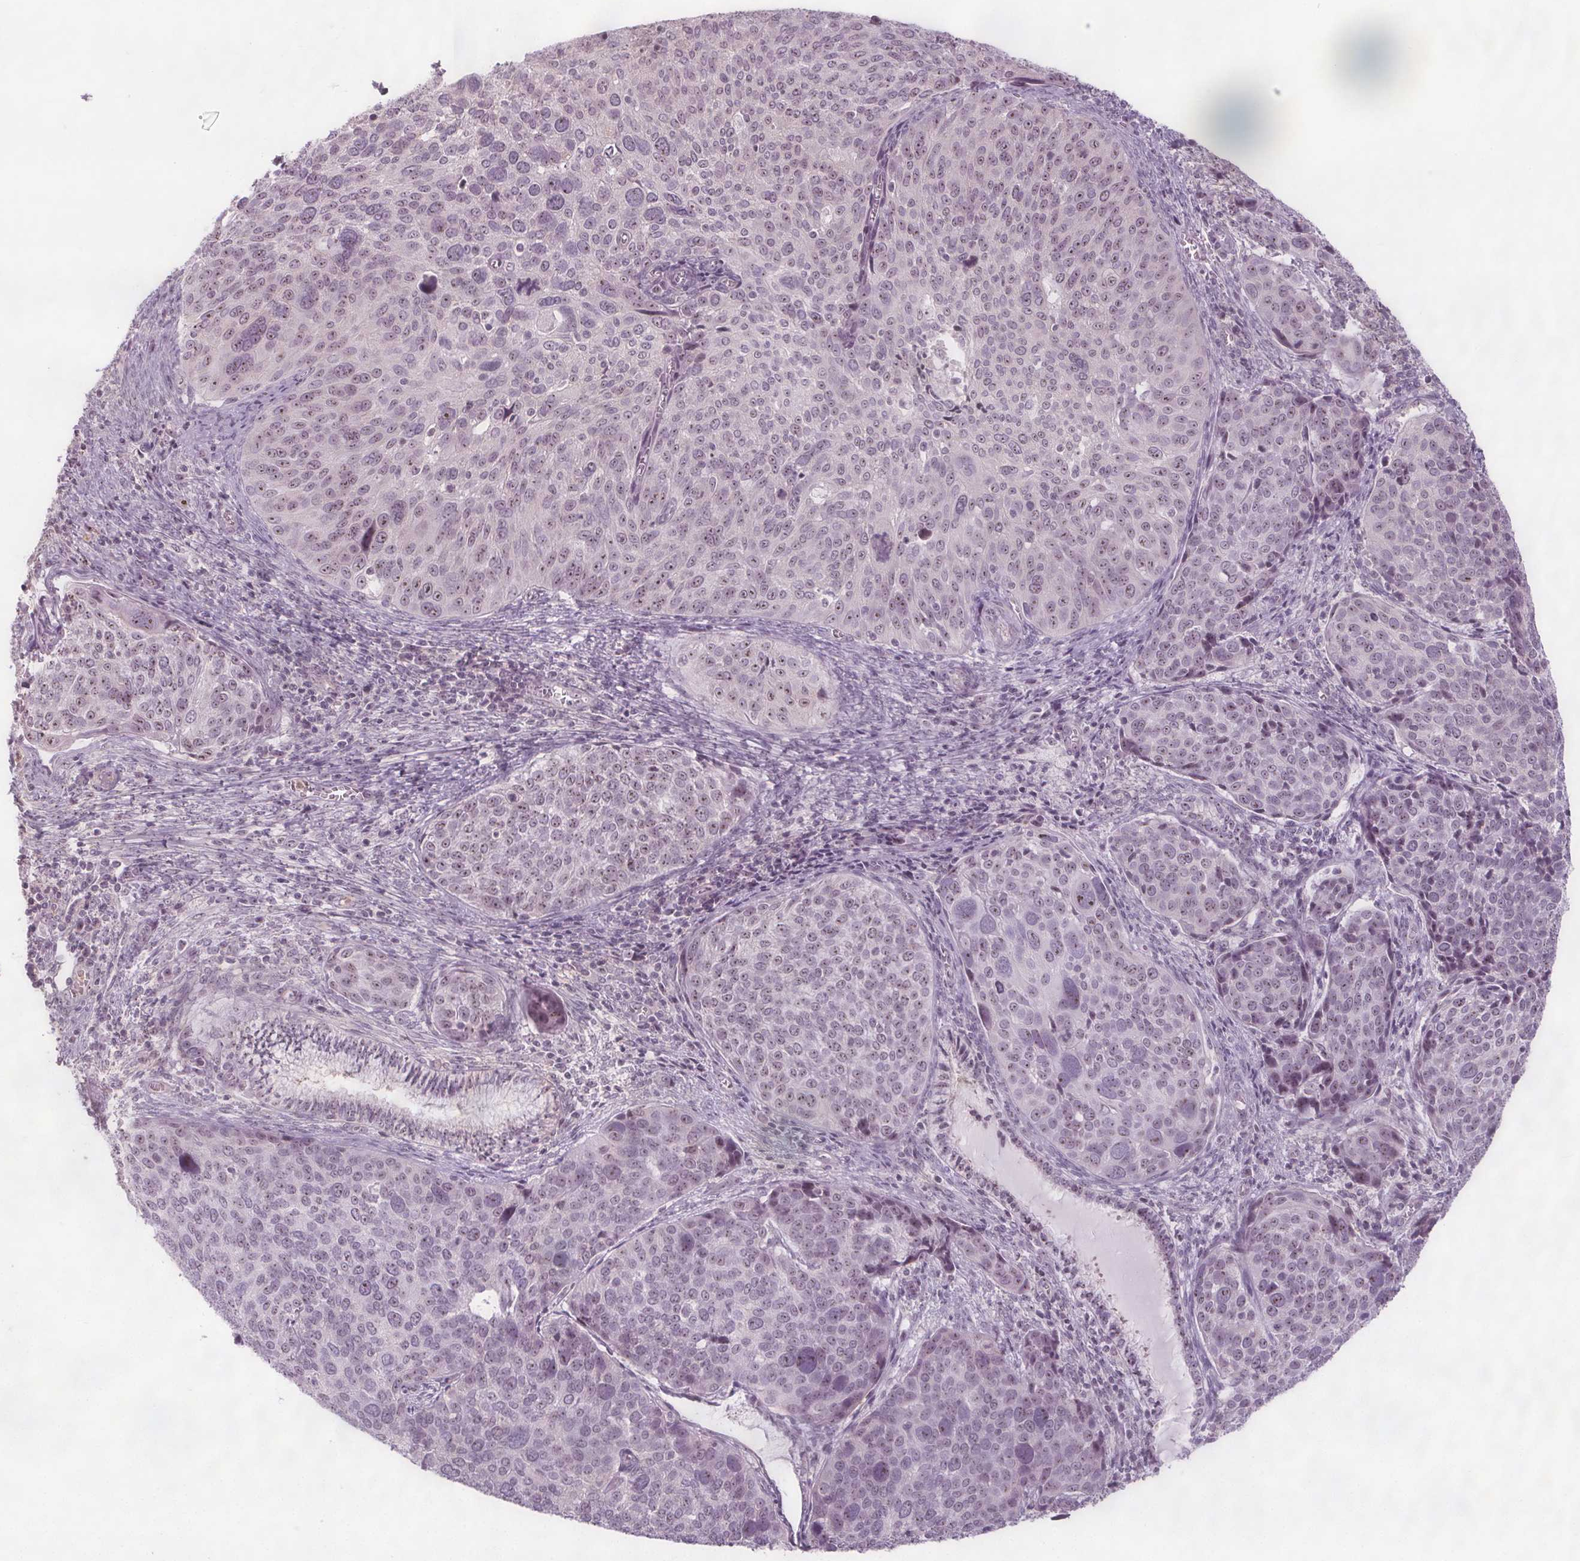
{"staining": {"intensity": "weak", "quantity": ">75%", "location": "nuclear"}, "tissue": "cervical cancer", "cell_type": "Tumor cells", "image_type": "cancer", "snomed": [{"axis": "morphology", "description": "Squamous cell carcinoma, NOS"}, {"axis": "topography", "description": "Cervix"}], "caption": "Cervical cancer stained with a protein marker demonstrates weak staining in tumor cells.", "gene": "NOLC1", "patient": {"sex": "female", "age": 39}}